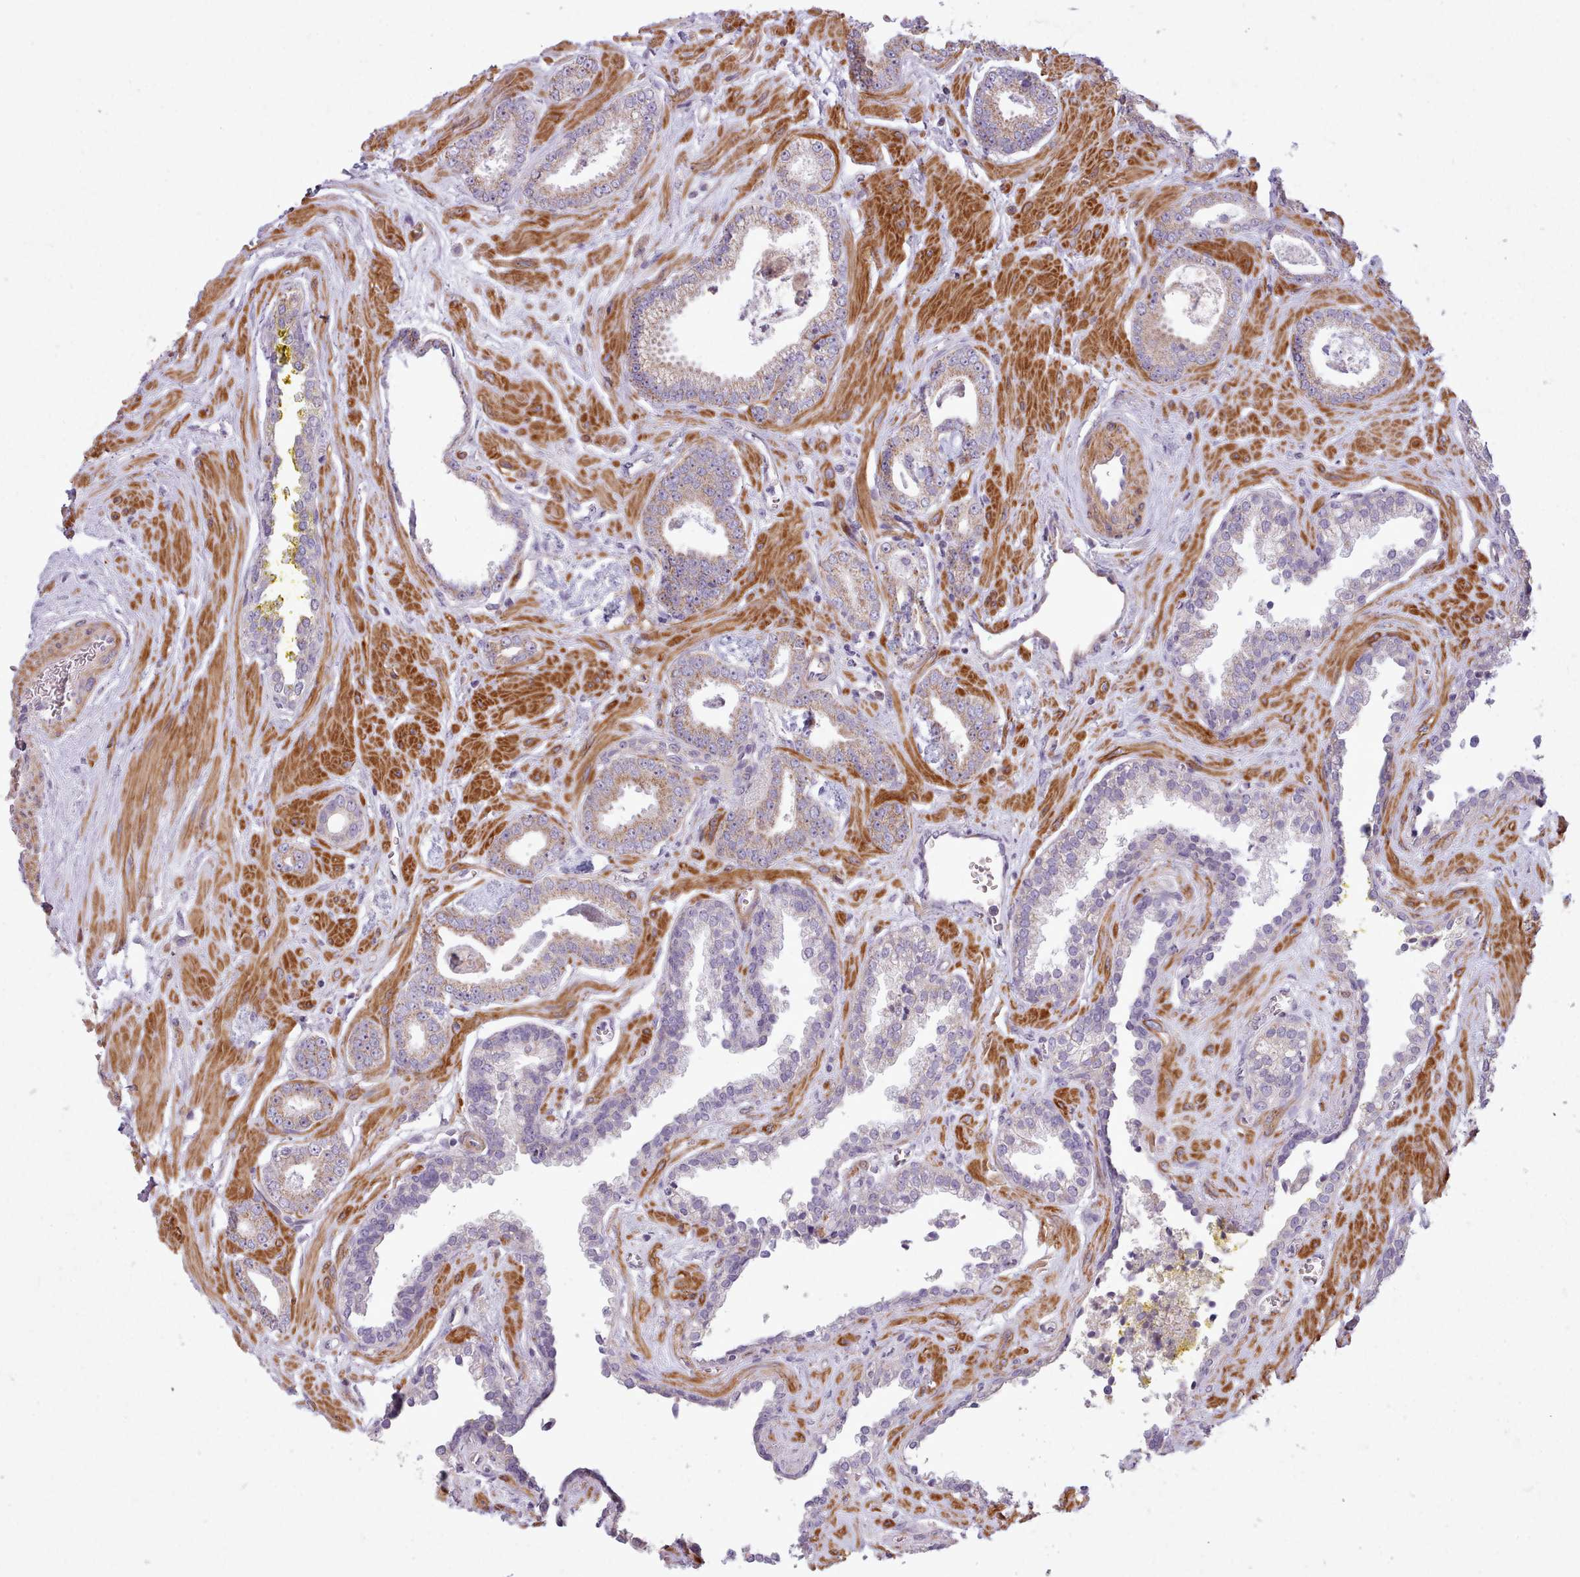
{"staining": {"intensity": "weak", "quantity": ">75%", "location": "cytoplasmic/membranous"}, "tissue": "prostate cancer", "cell_type": "Tumor cells", "image_type": "cancer", "snomed": [{"axis": "morphology", "description": "Adenocarcinoma, Low grade"}, {"axis": "topography", "description": "Prostate"}], "caption": "Immunohistochemistry (IHC) micrograph of neoplastic tissue: human low-grade adenocarcinoma (prostate) stained using immunohistochemistry (IHC) displays low levels of weak protein expression localized specifically in the cytoplasmic/membranous of tumor cells, appearing as a cytoplasmic/membranous brown color.", "gene": "AVL9", "patient": {"sex": "male", "age": 60}}